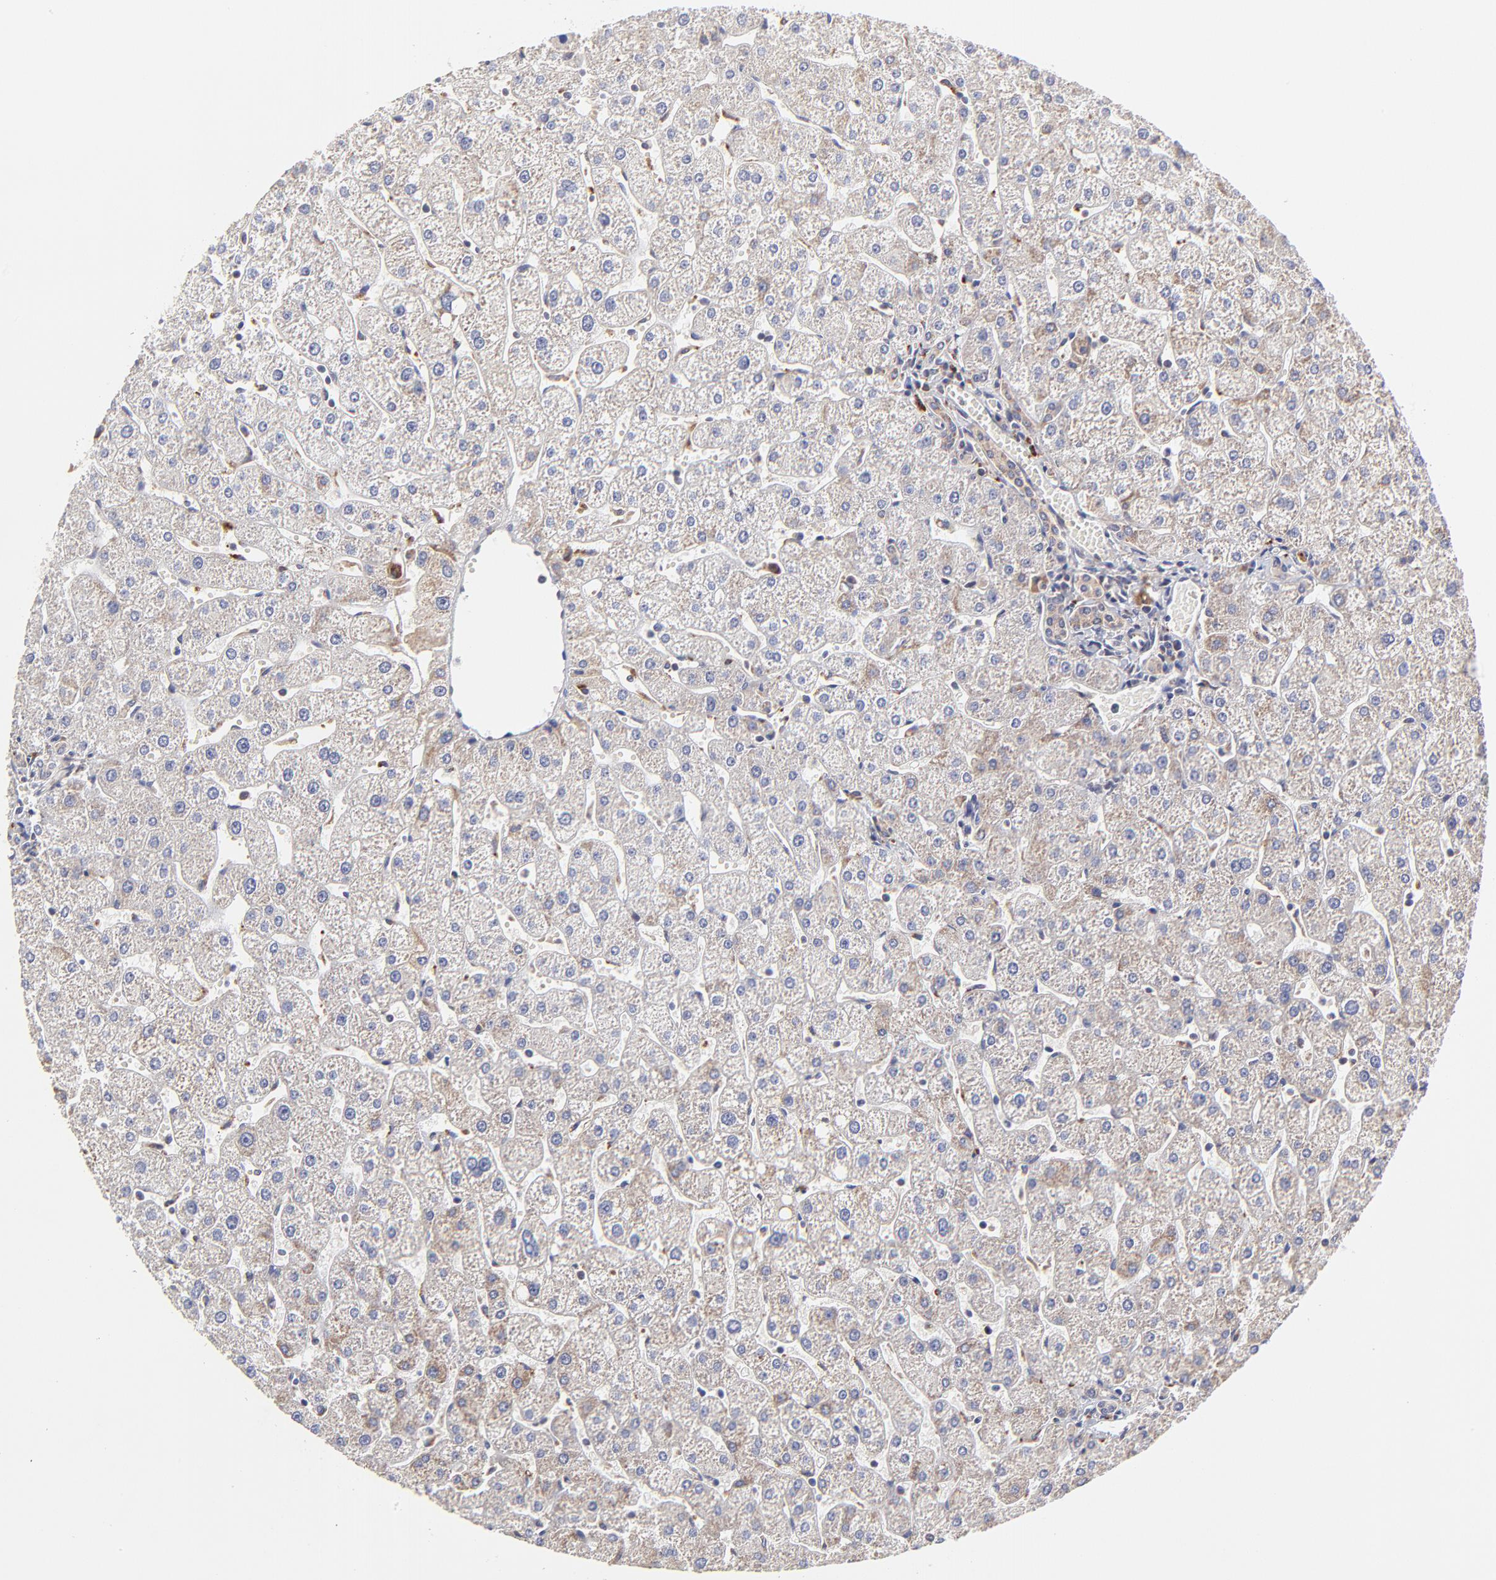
{"staining": {"intensity": "weak", "quantity": ">75%", "location": "cytoplasmic/membranous"}, "tissue": "liver", "cell_type": "Cholangiocytes", "image_type": "normal", "snomed": [{"axis": "morphology", "description": "Normal tissue, NOS"}, {"axis": "topography", "description": "Liver"}], "caption": "IHC histopathology image of benign liver: human liver stained using IHC displays low levels of weak protein expression localized specifically in the cytoplasmic/membranous of cholangiocytes, appearing as a cytoplasmic/membranous brown color.", "gene": "MAP2K7", "patient": {"sex": "male", "age": 67}}